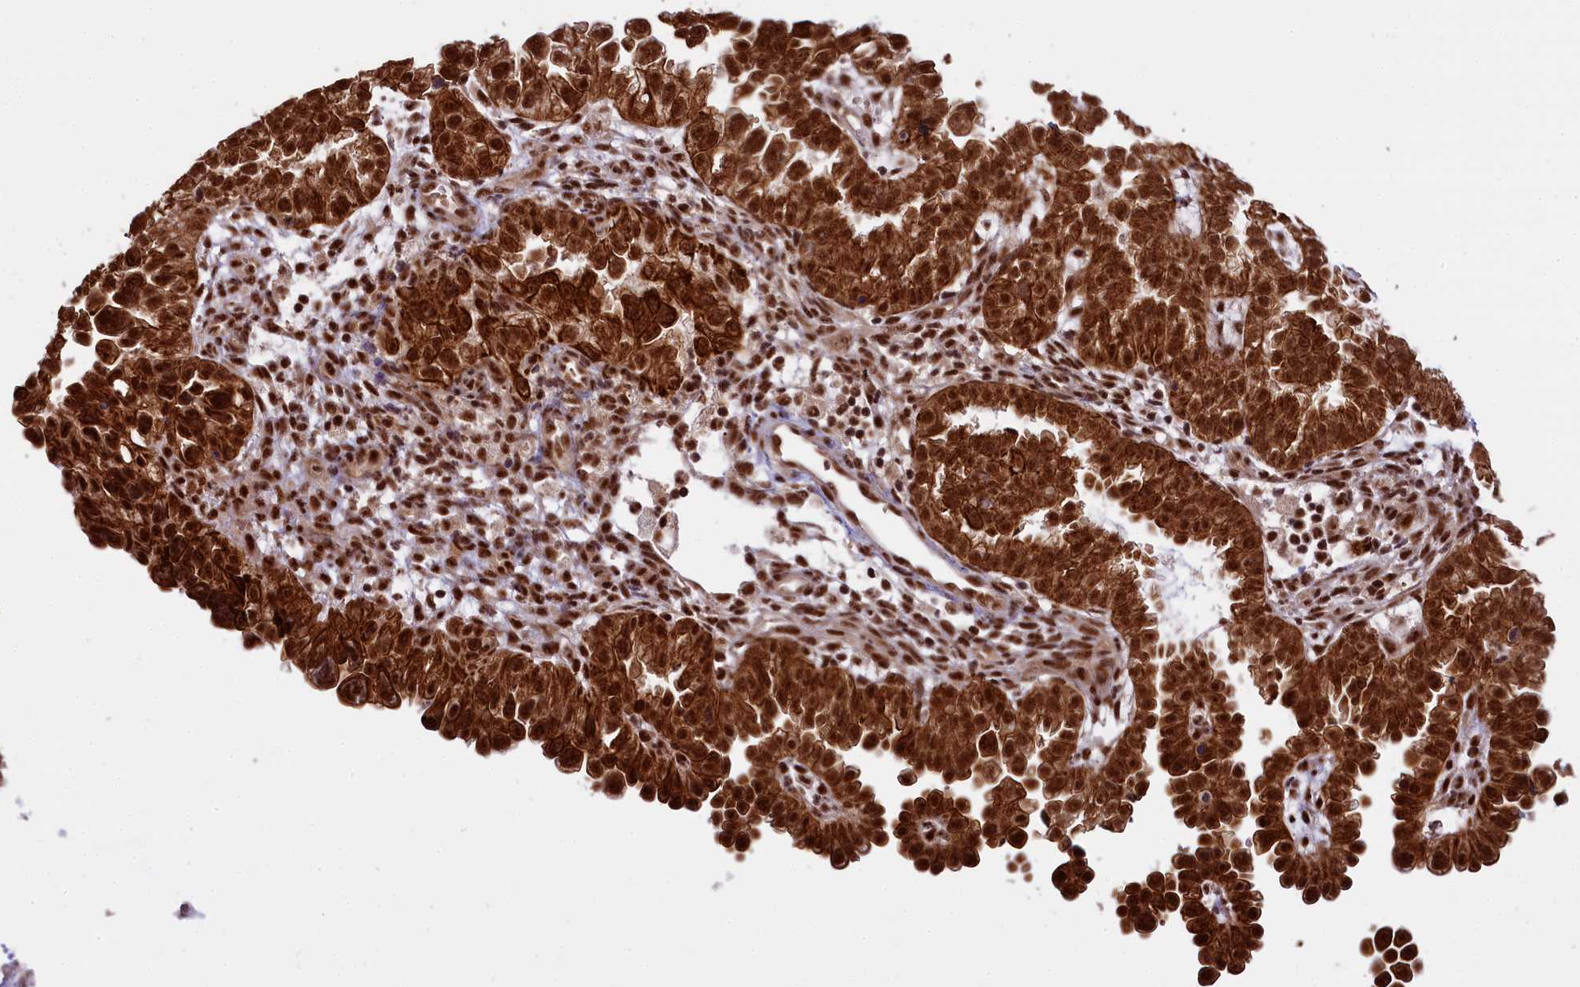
{"staining": {"intensity": "strong", "quantity": ">75%", "location": "cytoplasmic/membranous,nuclear"}, "tissue": "endometrial cancer", "cell_type": "Tumor cells", "image_type": "cancer", "snomed": [{"axis": "morphology", "description": "Adenocarcinoma, NOS"}, {"axis": "topography", "description": "Endometrium"}], "caption": "Tumor cells demonstrate strong cytoplasmic/membranous and nuclear expression in about >75% of cells in adenocarcinoma (endometrial).", "gene": "CARD8", "patient": {"sex": "female", "age": 85}}